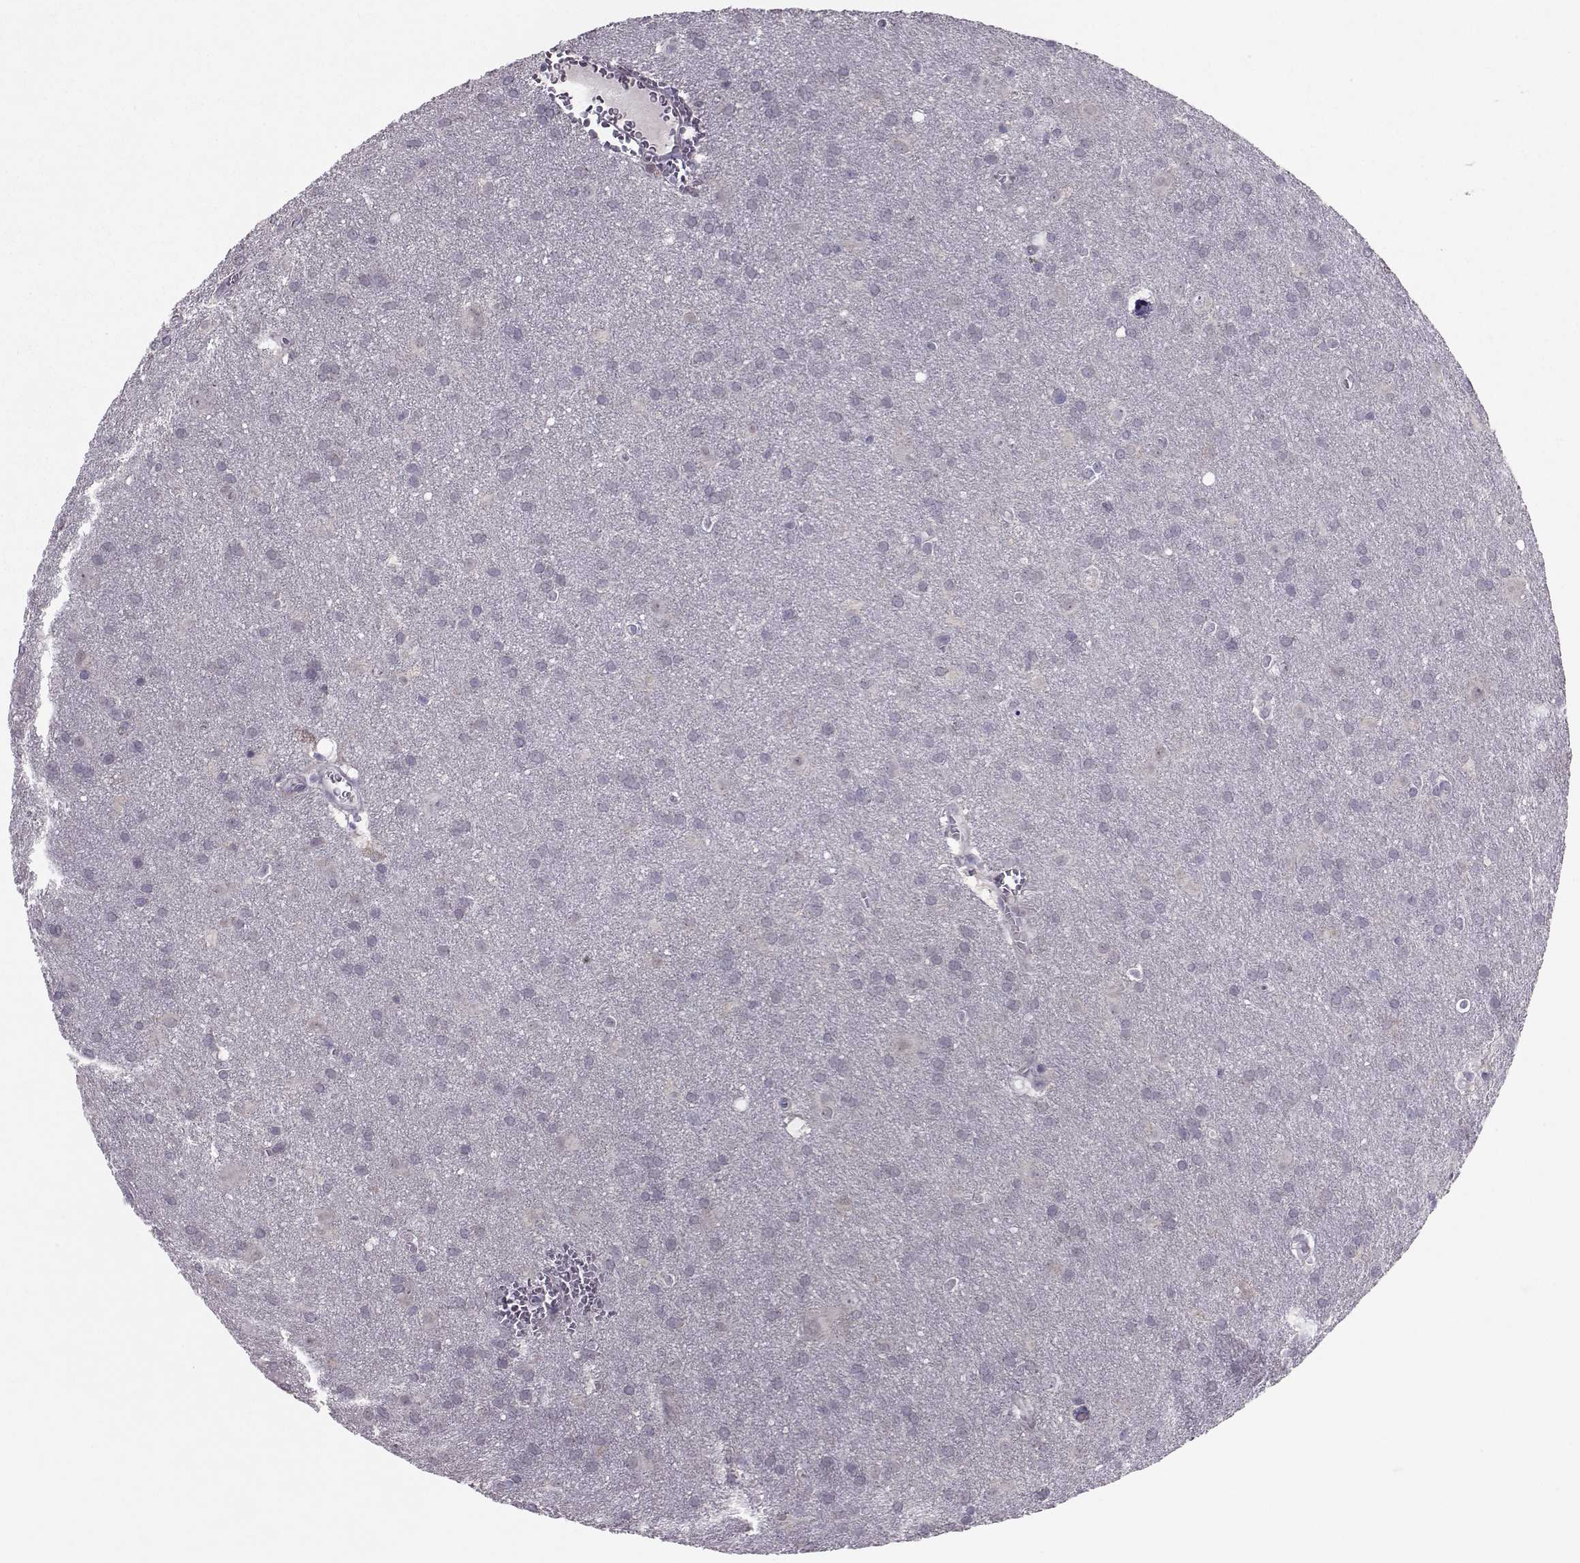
{"staining": {"intensity": "negative", "quantity": "none", "location": "none"}, "tissue": "glioma", "cell_type": "Tumor cells", "image_type": "cancer", "snomed": [{"axis": "morphology", "description": "Glioma, malignant, Low grade"}, {"axis": "topography", "description": "Brain"}], "caption": "DAB (3,3'-diaminobenzidine) immunohistochemical staining of low-grade glioma (malignant) shows no significant positivity in tumor cells.", "gene": "ASRGL1", "patient": {"sex": "male", "age": 58}}